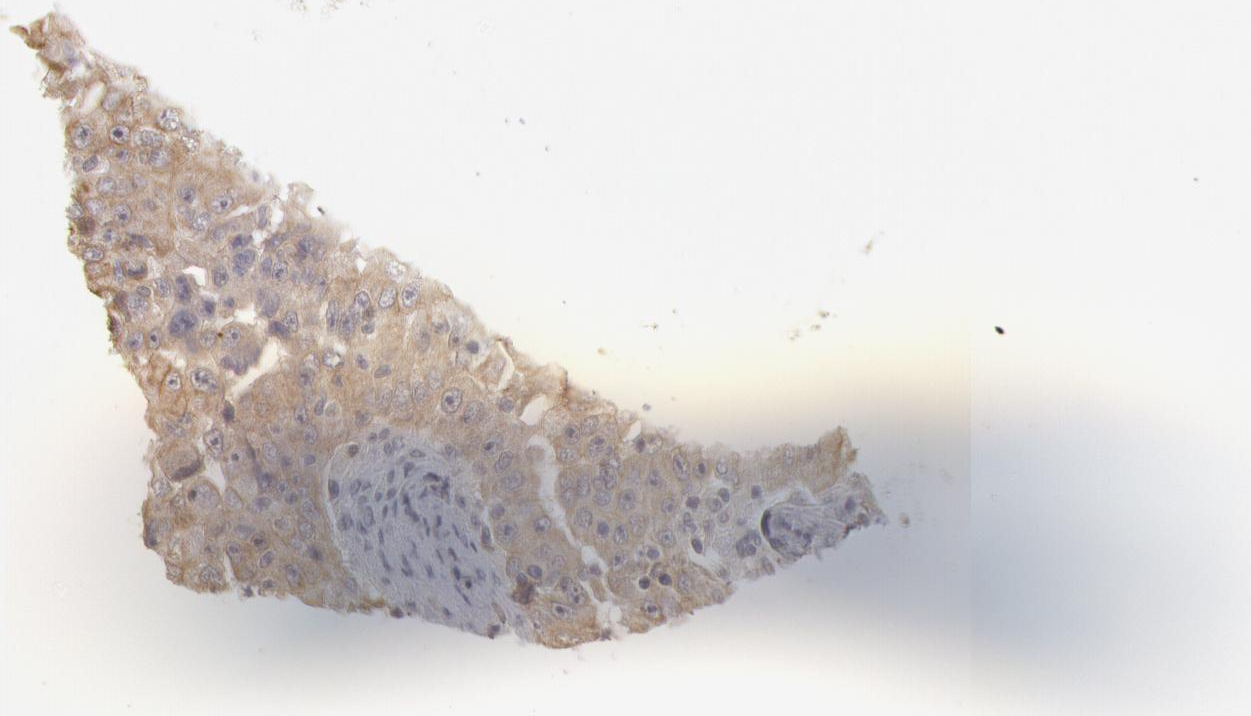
{"staining": {"intensity": "weak", "quantity": "25%-75%", "location": "cytoplasmic/membranous"}, "tissue": "lung cancer", "cell_type": "Tumor cells", "image_type": "cancer", "snomed": [{"axis": "morphology", "description": "Squamous cell carcinoma, NOS"}, {"axis": "topography", "description": "Lung"}], "caption": "Immunohistochemistry (IHC) image of human squamous cell carcinoma (lung) stained for a protein (brown), which exhibits low levels of weak cytoplasmic/membranous positivity in approximately 25%-75% of tumor cells.", "gene": "ZFP36L1", "patient": {"sex": "male", "age": 64}}